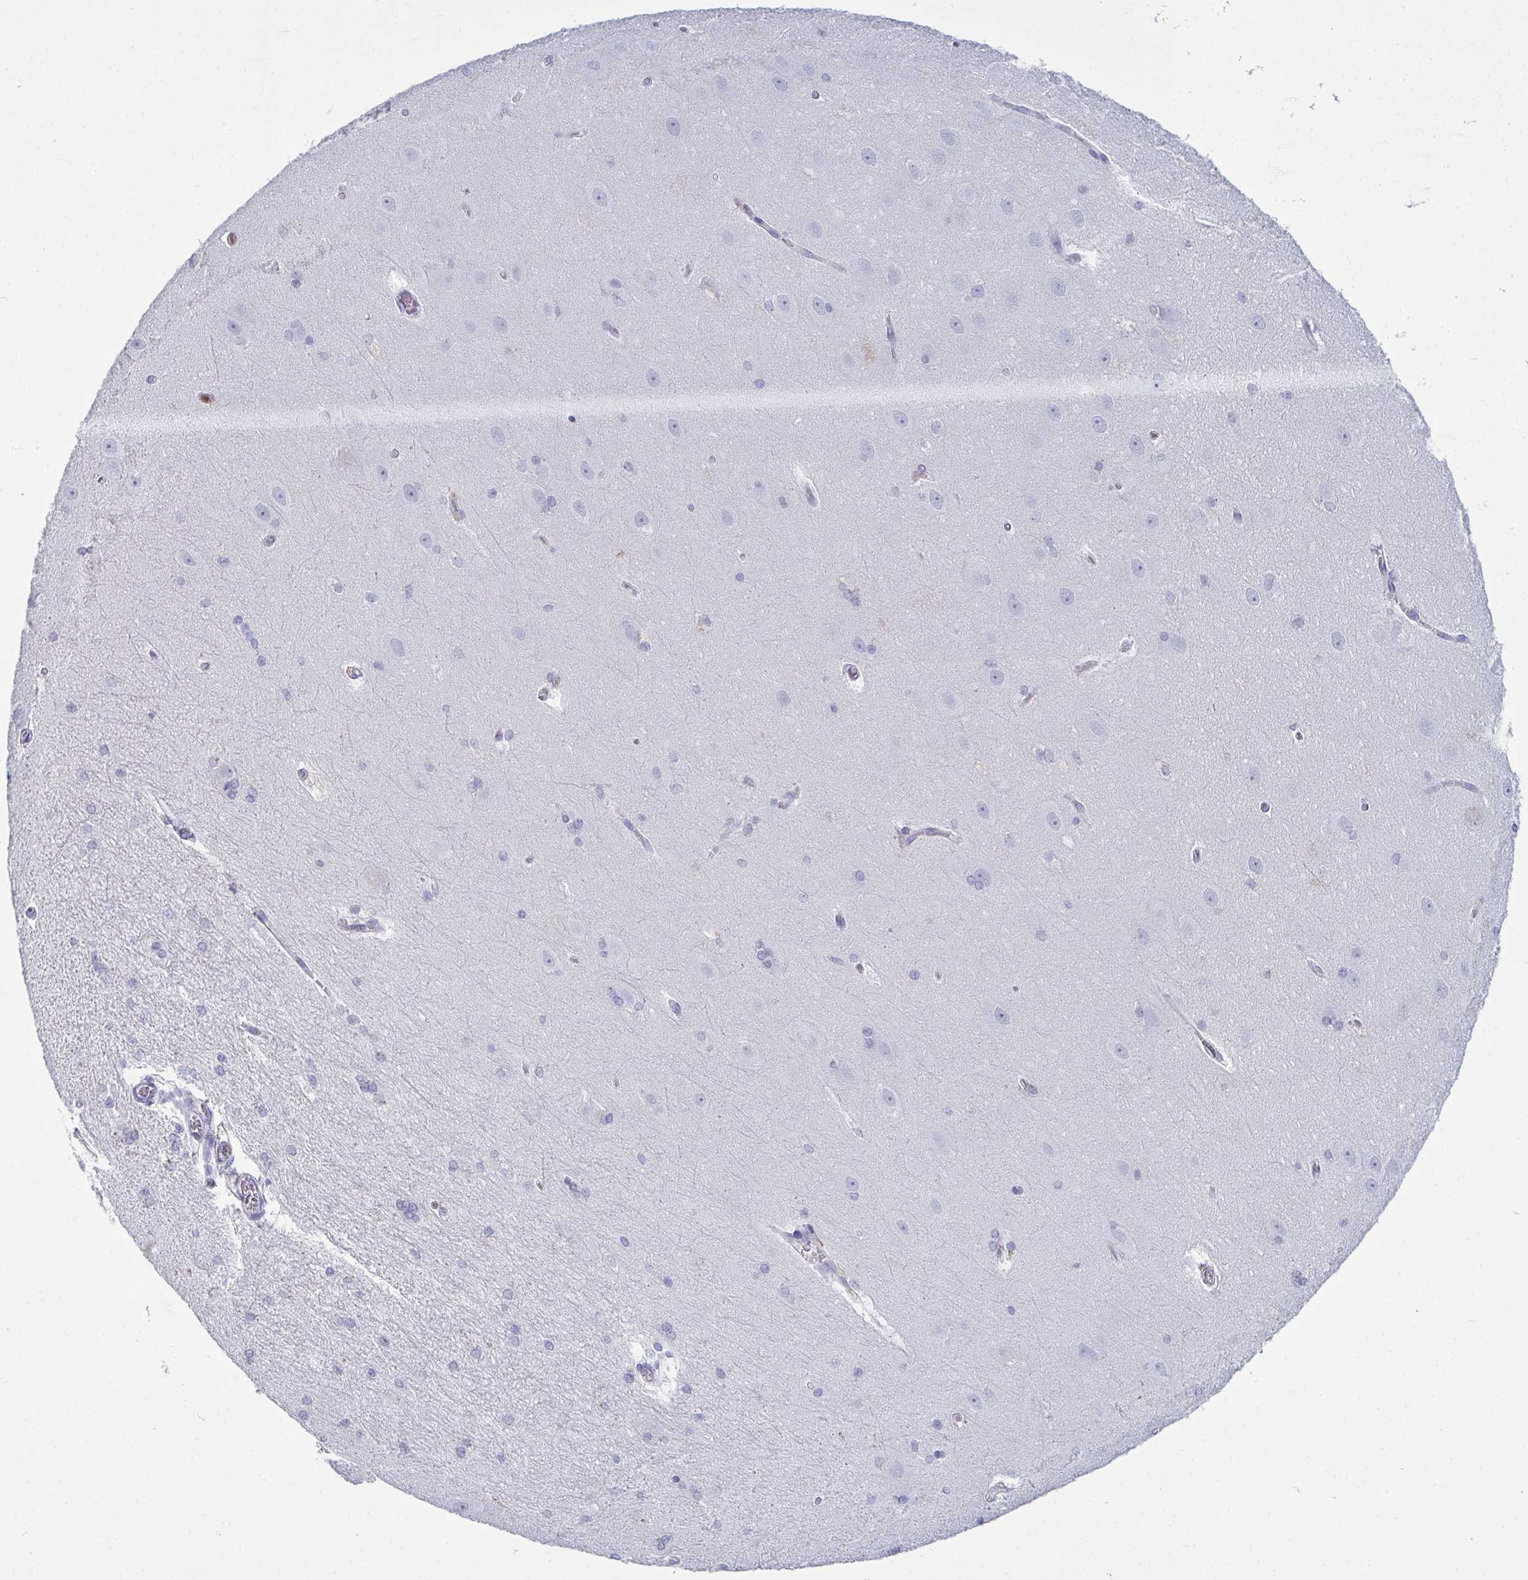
{"staining": {"intensity": "negative", "quantity": "none", "location": "none"}, "tissue": "hippocampus", "cell_type": "Glial cells", "image_type": "normal", "snomed": [{"axis": "morphology", "description": "Normal tissue, NOS"}, {"axis": "topography", "description": "Cerebral cortex"}, {"axis": "topography", "description": "Hippocampus"}], "caption": "Immunohistochemical staining of benign hippocampus exhibits no significant positivity in glial cells.", "gene": "SERPINB10", "patient": {"sex": "female", "age": 19}}